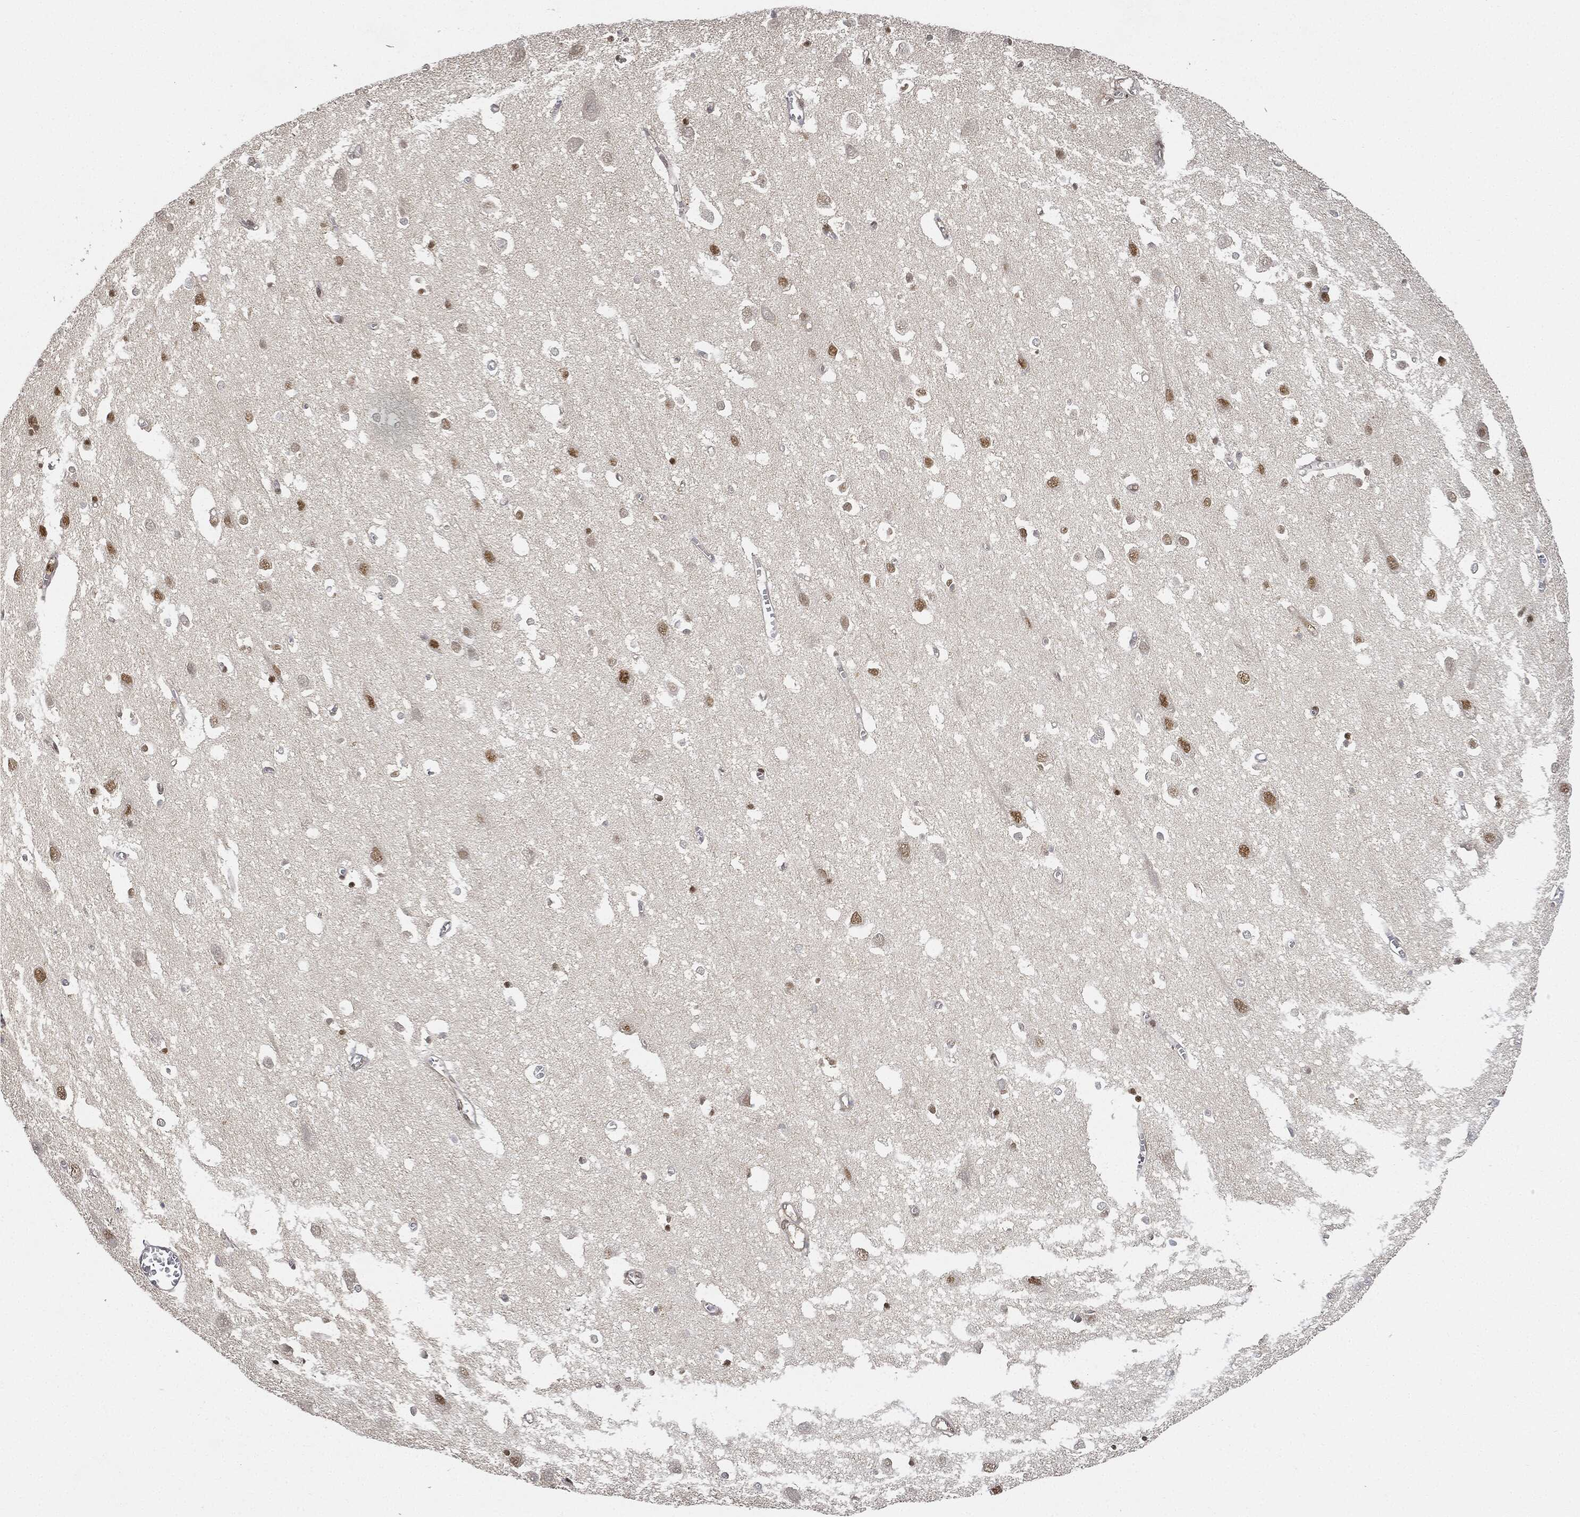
{"staining": {"intensity": "negative", "quantity": "none", "location": "none"}, "tissue": "cerebral cortex", "cell_type": "Endothelial cells", "image_type": "normal", "snomed": [{"axis": "morphology", "description": "Normal tissue, NOS"}, {"axis": "topography", "description": "Cerebral cortex"}], "caption": "Endothelial cells show no significant staining in normal cerebral cortex. (Stains: DAB immunohistochemistry with hematoxylin counter stain, Microscopy: brightfield microscopy at high magnification).", "gene": "CIB1", "patient": {"sex": "male", "age": 70}}